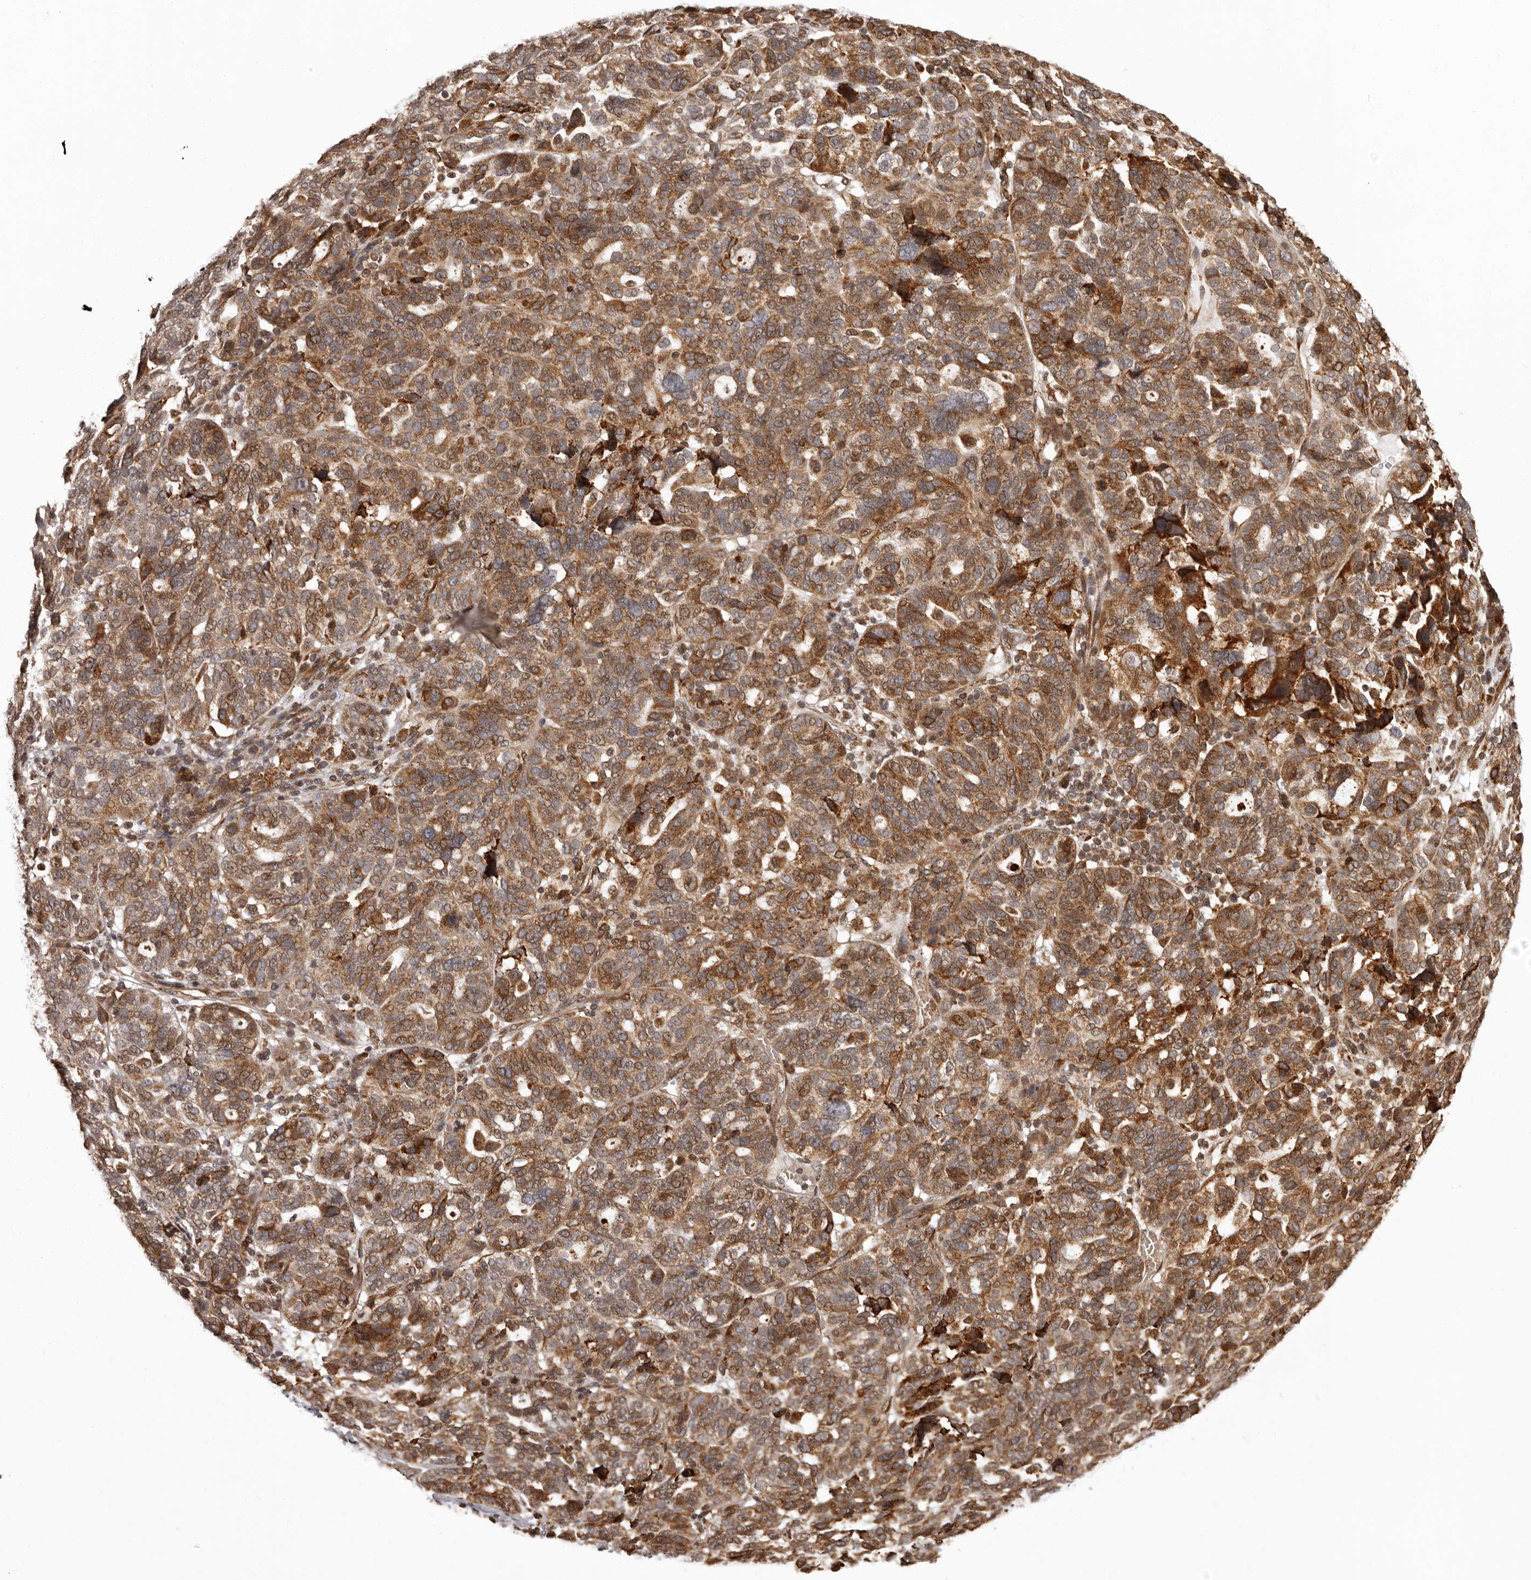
{"staining": {"intensity": "moderate", "quantity": ">75%", "location": "cytoplasmic/membranous"}, "tissue": "ovarian cancer", "cell_type": "Tumor cells", "image_type": "cancer", "snomed": [{"axis": "morphology", "description": "Cystadenocarcinoma, serous, NOS"}, {"axis": "topography", "description": "Ovary"}], "caption": "Immunohistochemical staining of ovarian cancer (serous cystadenocarcinoma) shows medium levels of moderate cytoplasmic/membranous protein staining in about >75% of tumor cells.", "gene": "IL32", "patient": {"sex": "female", "age": 59}}